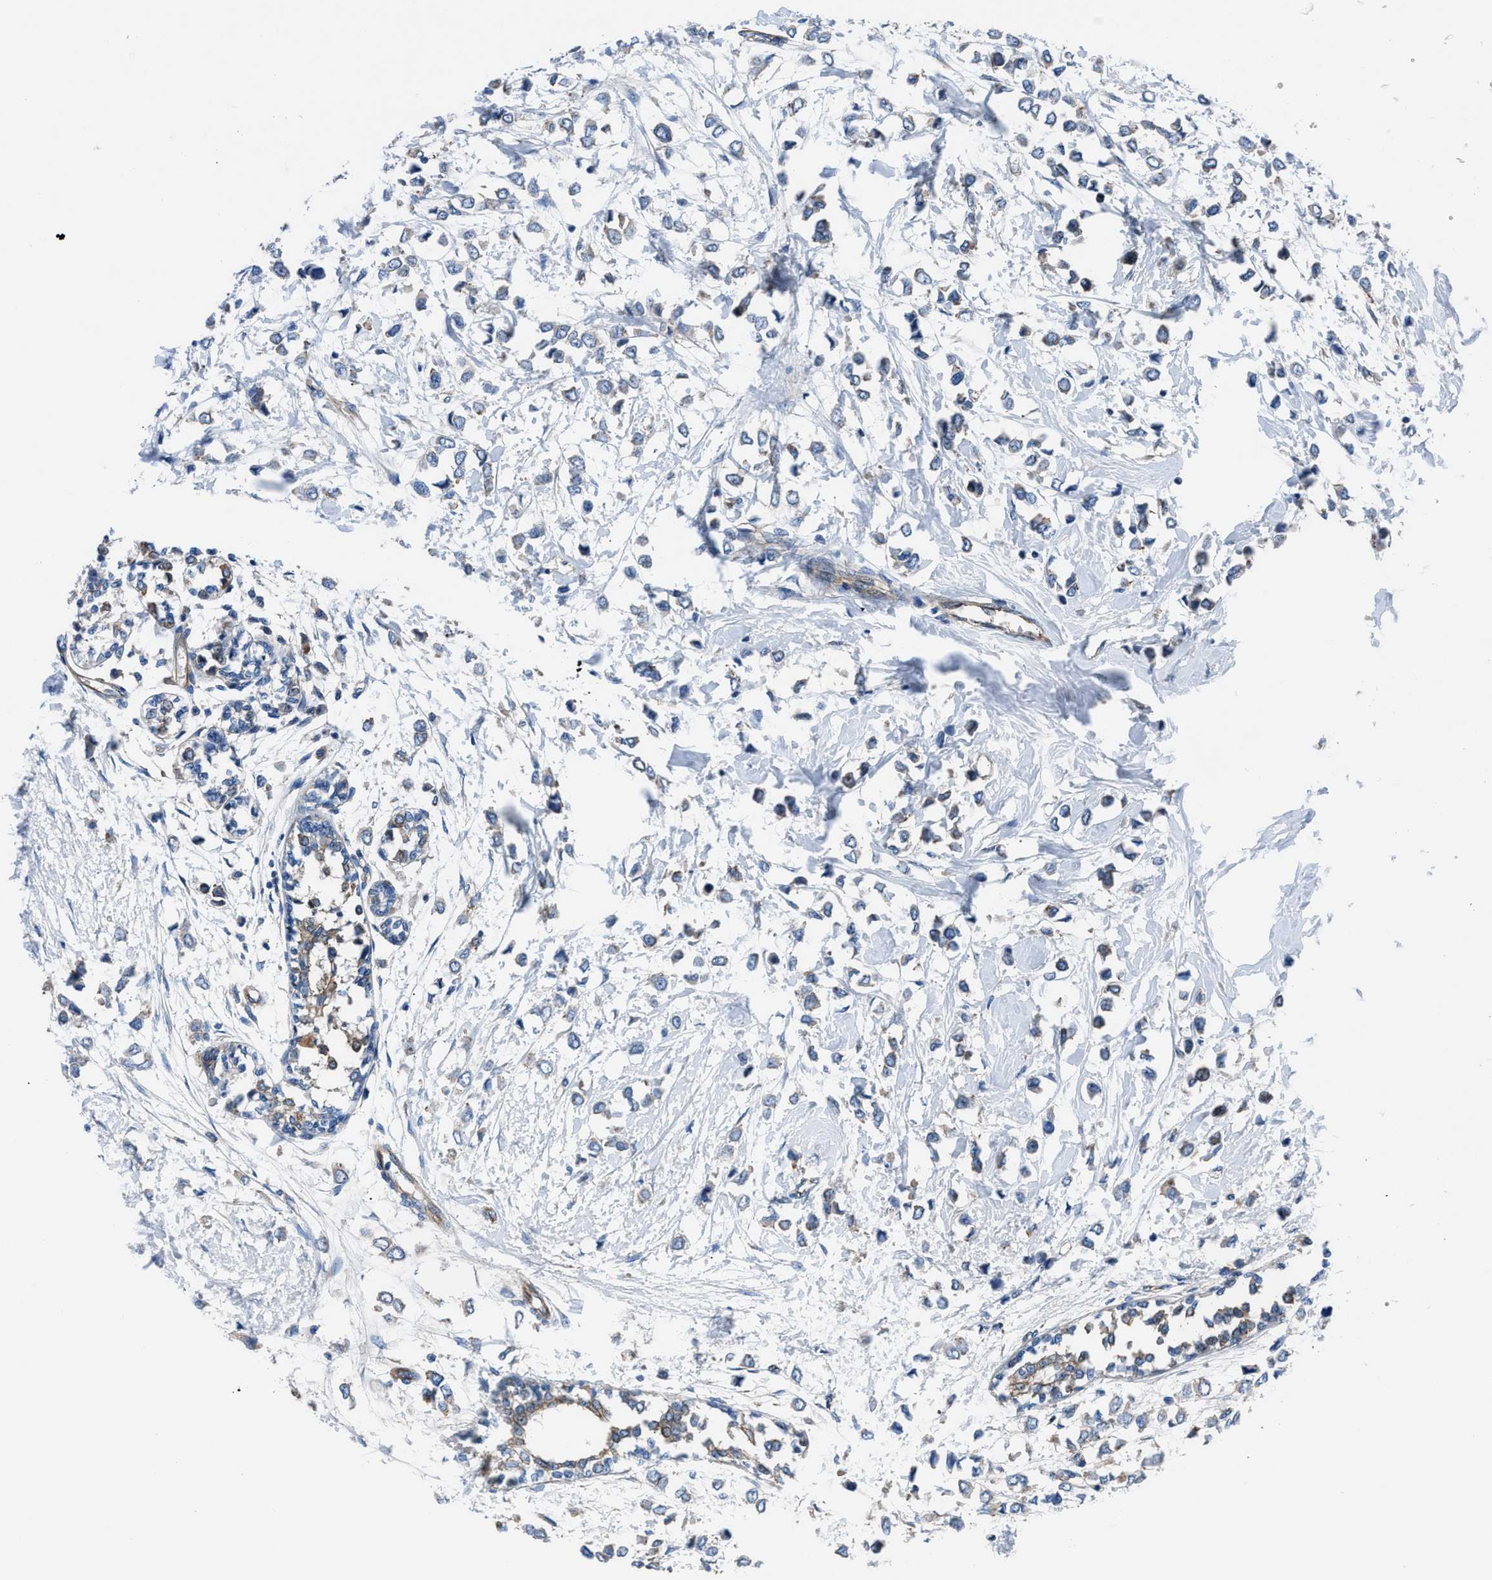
{"staining": {"intensity": "weak", "quantity": "<25%", "location": "cytoplasmic/membranous"}, "tissue": "breast cancer", "cell_type": "Tumor cells", "image_type": "cancer", "snomed": [{"axis": "morphology", "description": "Lobular carcinoma"}, {"axis": "topography", "description": "Breast"}], "caption": "Immunohistochemistry photomicrograph of neoplastic tissue: human lobular carcinoma (breast) stained with DAB (3,3'-diaminobenzidine) demonstrates no significant protein positivity in tumor cells. (Stains: DAB immunohistochemistry with hematoxylin counter stain, Microscopy: brightfield microscopy at high magnification).", "gene": "TRIP4", "patient": {"sex": "female", "age": 51}}